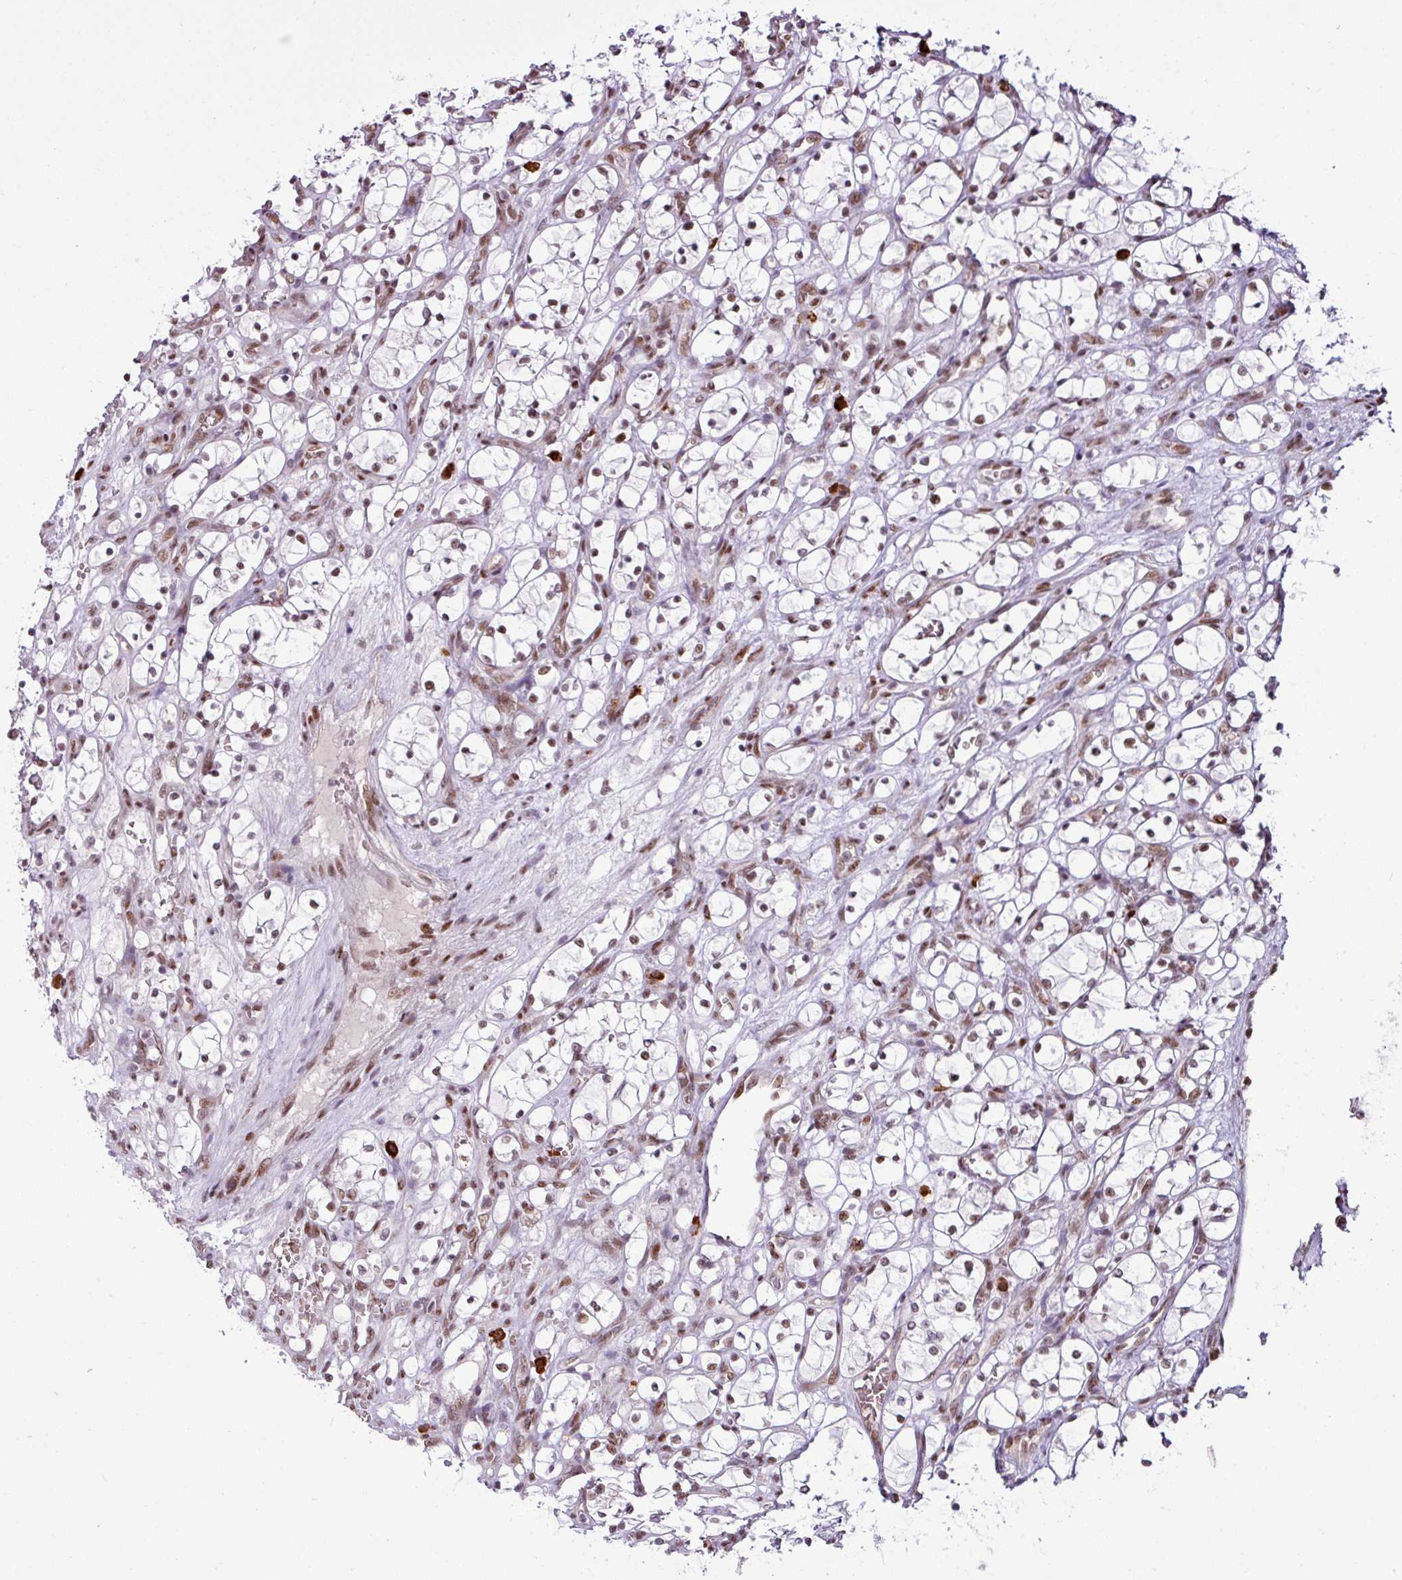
{"staining": {"intensity": "moderate", "quantity": "25%-75%", "location": "nuclear"}, "tissue": "renal cancer", "cell_type": "Tumor cells", "image_type": "cancer", "snomed": [{"axis": "morphology", "description": "Adenocarcinoma, NOS"}, {"axis": "topography", "description": "Kidney"}], "caption": "Adenocarcinoma (renal) stained for a protein (brown) shows moderate nuclear positive positivity in approximately 25%-75% of tumor cells.", "gene": "PRDM5", "patient": {"sex": "female", "age": 69}}